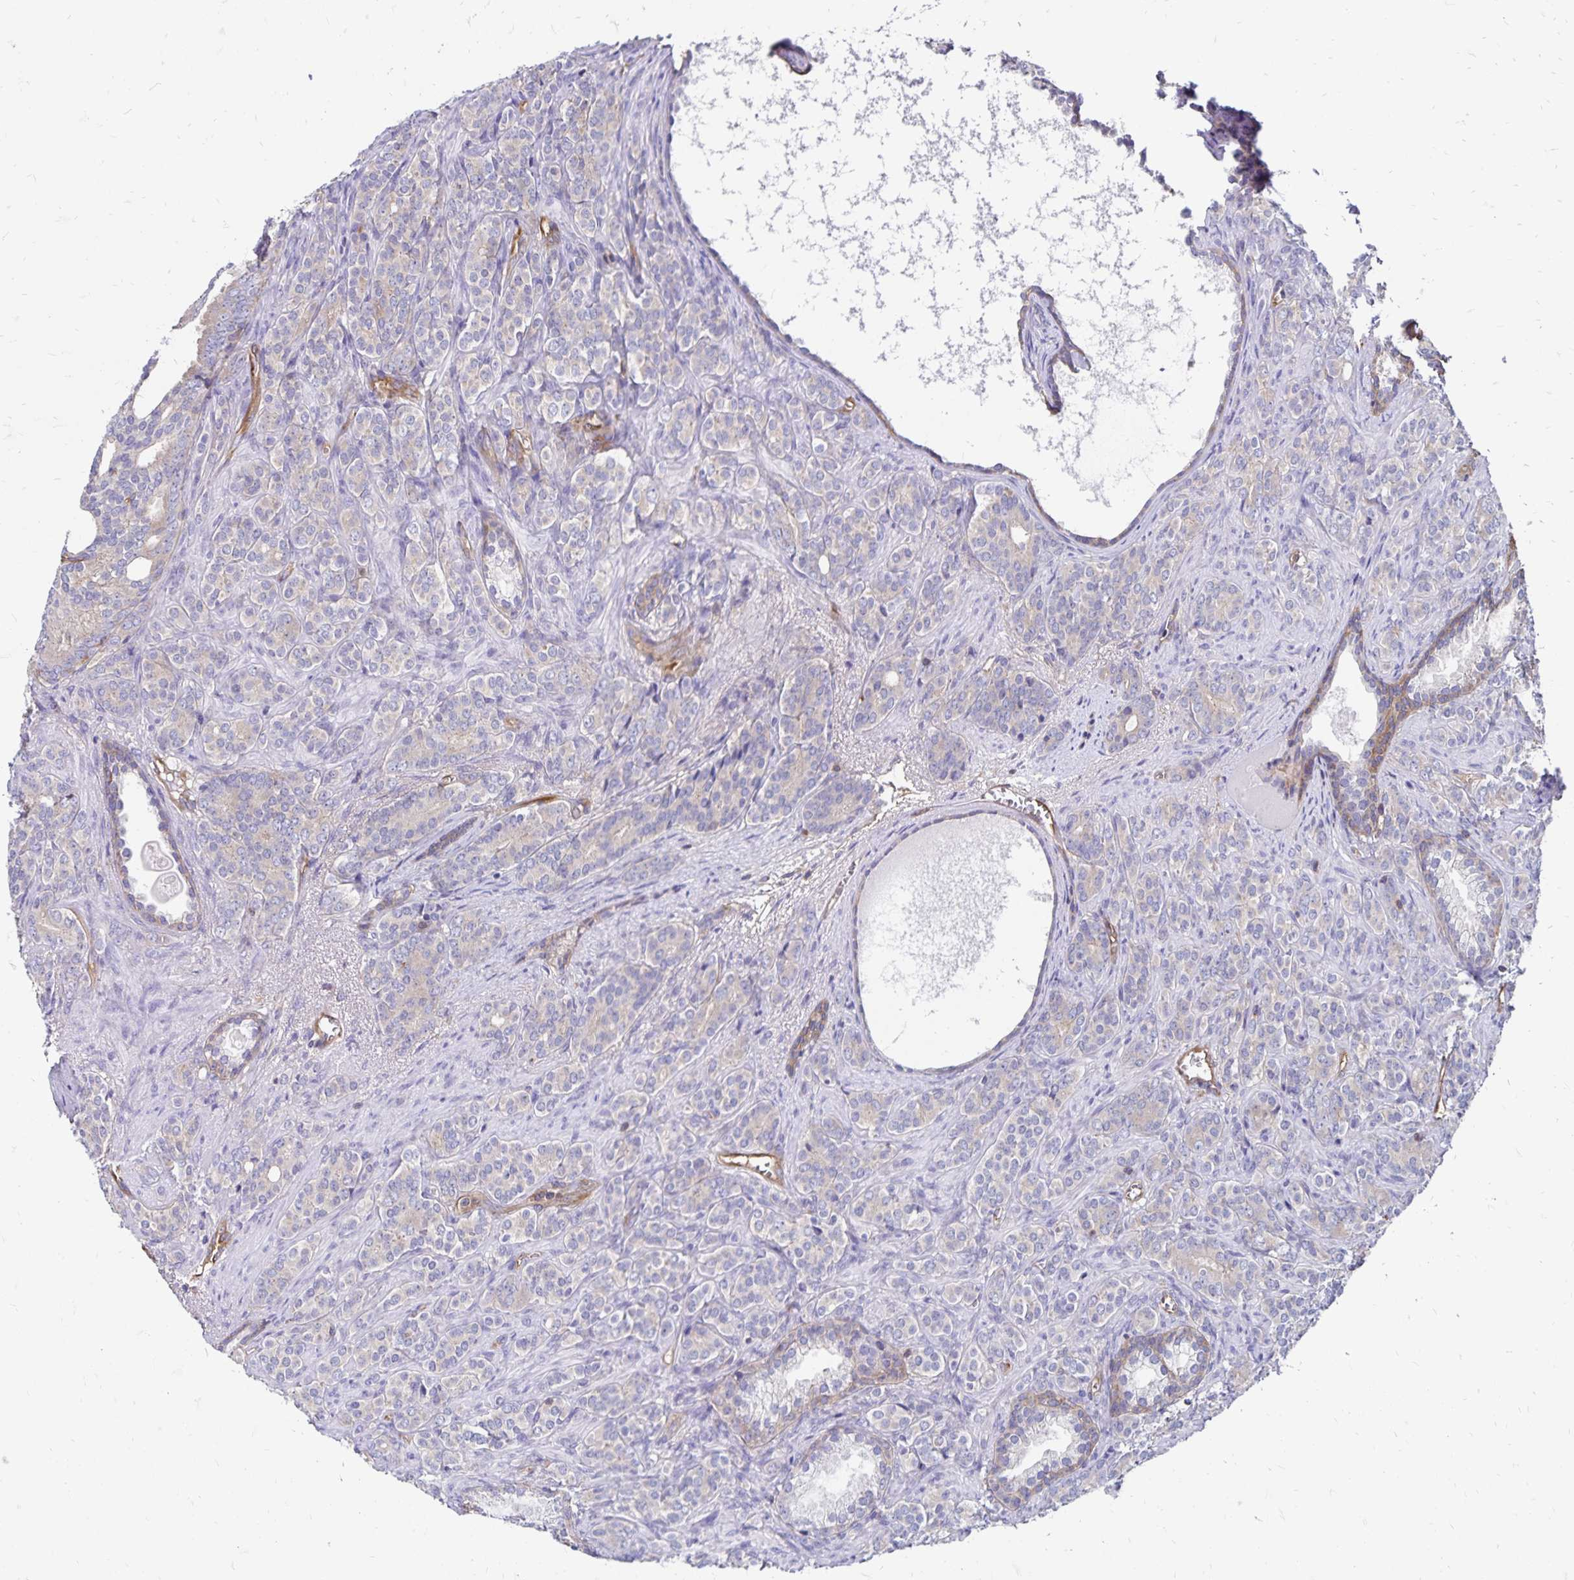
{"staining": {"intensity": "weak", "quantity": "<25%", "location": "cytoplasmic/membranous"}, "tissue": "prostate cancer", "cell_type": "Tumor cells", "image_type": "cancer", "snomed": [{"axis": "morphology", "description": "Adenocarcinoma, High grade"}, {"axis": "topography", "description": "Prostate"}], "caption": "Human prostate cancer (high-grade adenocarcinoma) stained for a protein using immunohistochemistry (IHC) displays no staining in tumor cells.", "gene": "RPRML", "patient": {"sex": "male", "age": 84}}